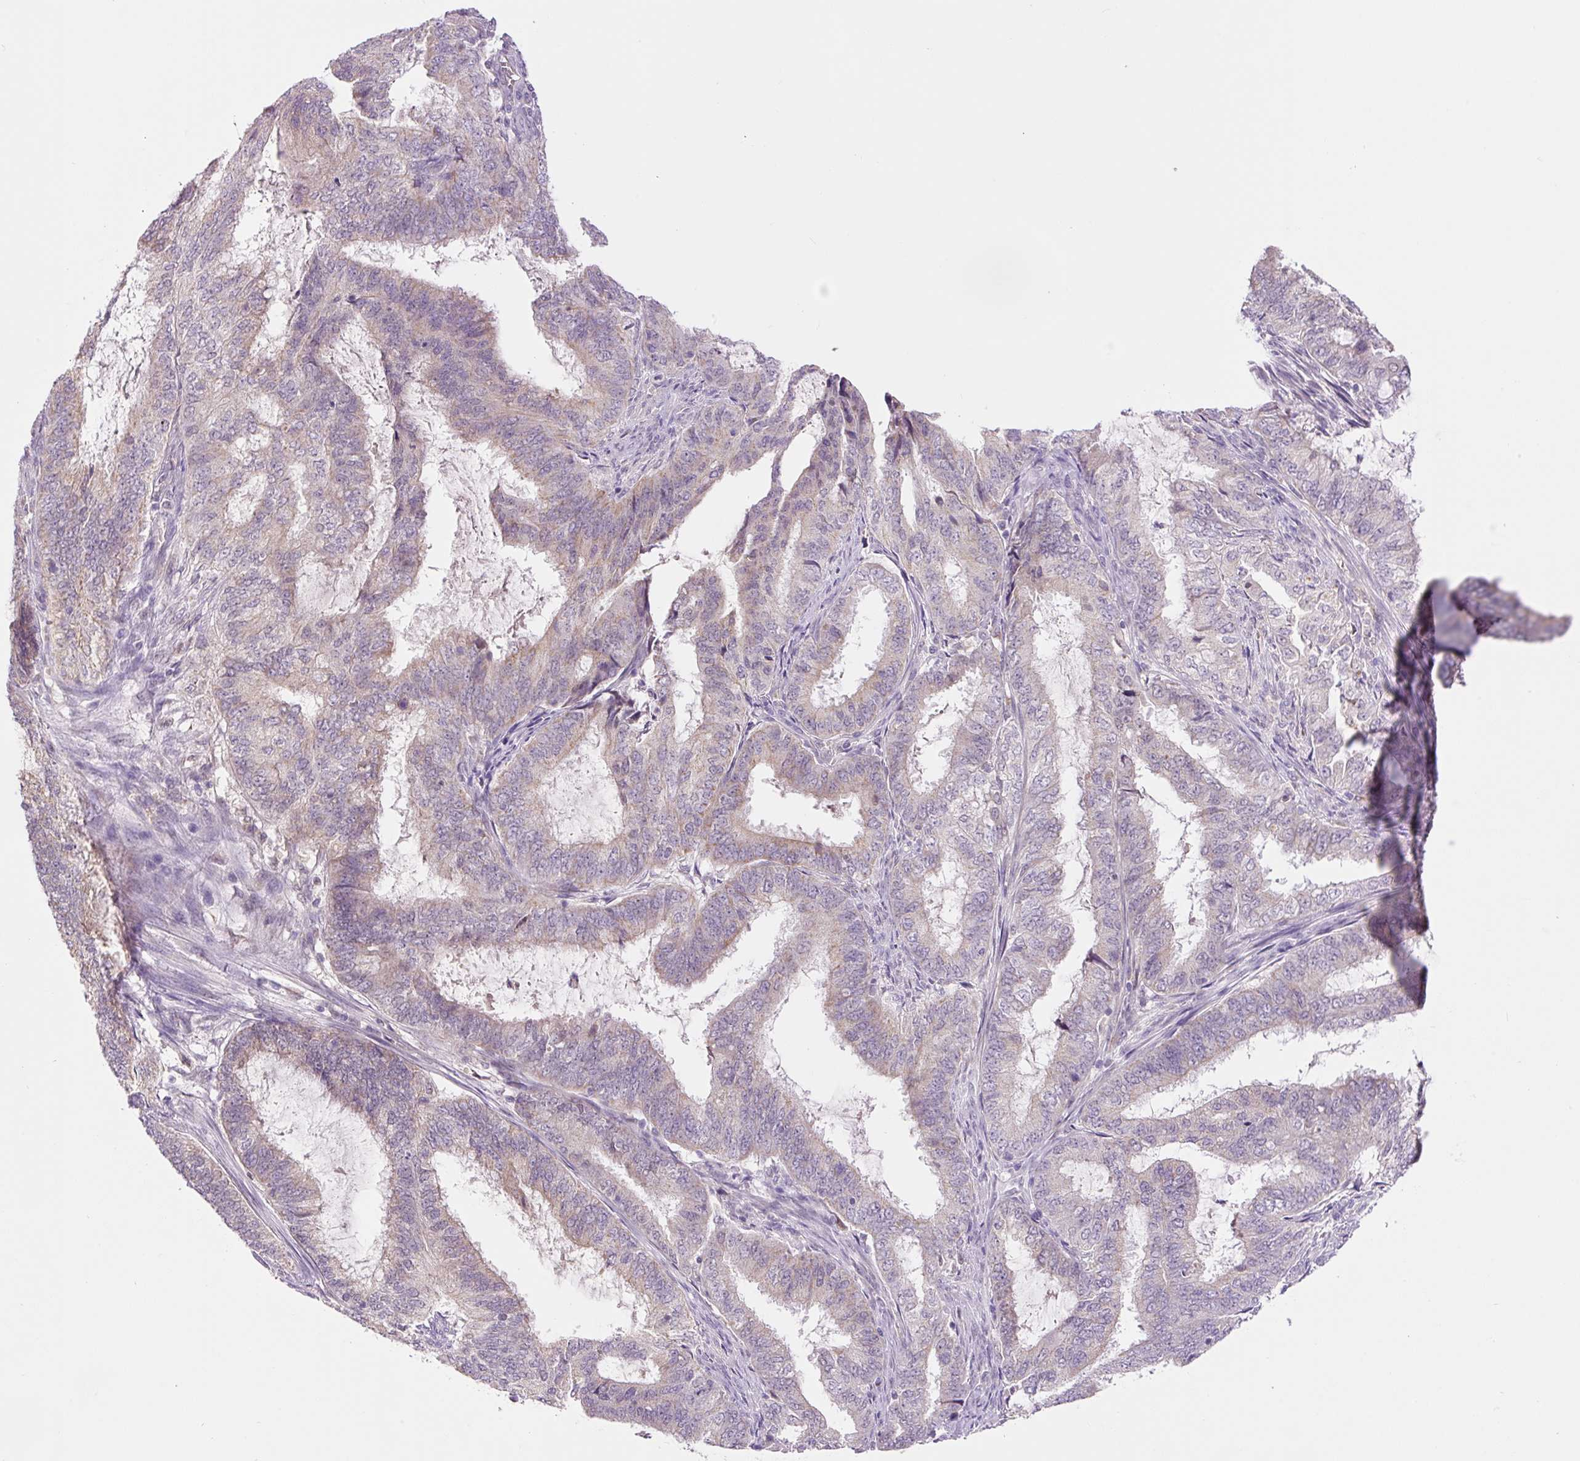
{"staining": {"intensity": "negative", "quantity": "none", "location": "none"}, "tissue": "endometrial cancer", "cell_type": "Tumor cells", "image_type": "cancer", "snomed": [{"axis": "morphology", "description": "Adenocarcinoma, NOS"}, {"axis": "topography", "description": "Endometrium"}], "caption": "This is an immunohistochemistry (IHC) micrograph of human endometrial adenocarcinoma. There is no staining in tumor cells.", "gene": "PCK2", "patient": {"sex": "female", "age": 51}}